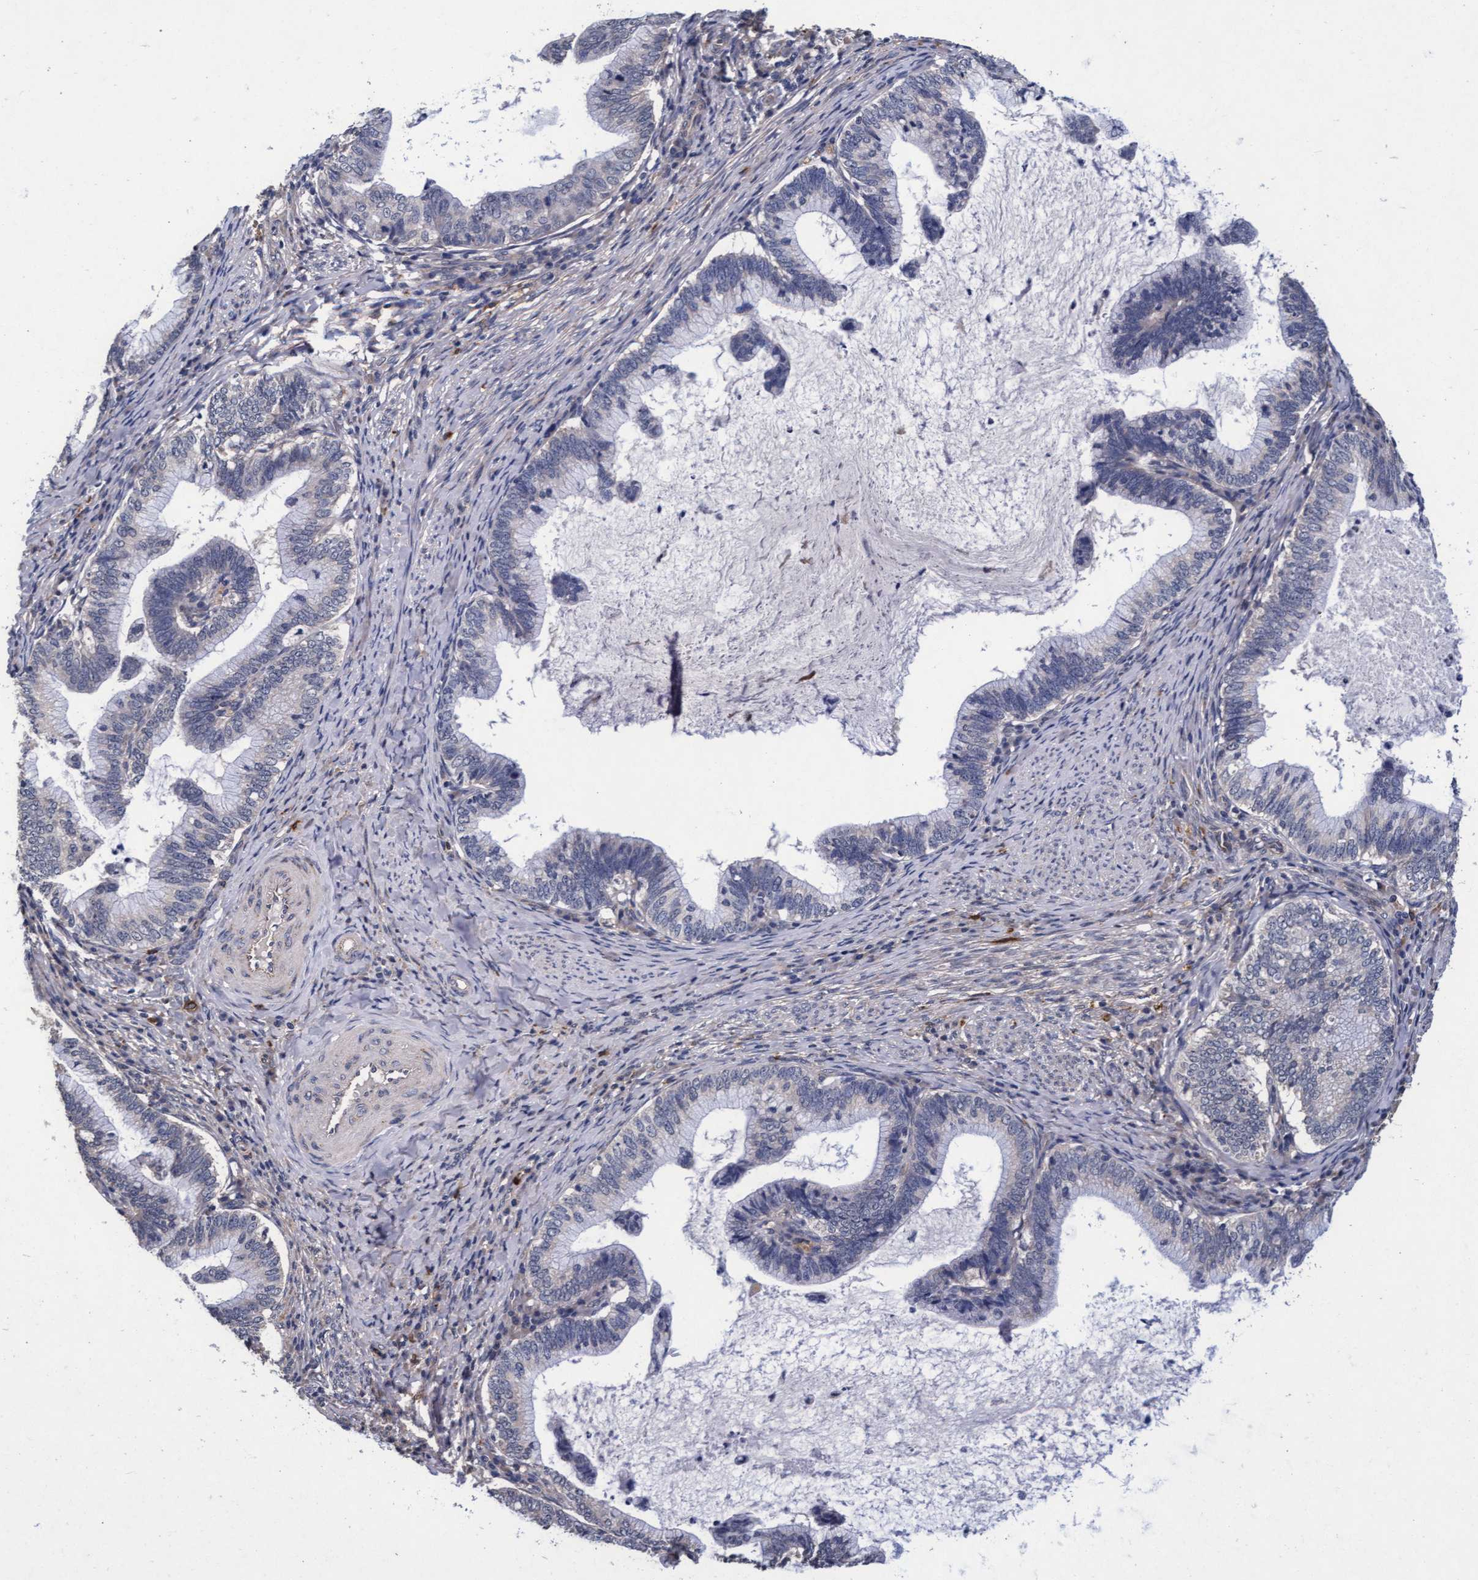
{"staining": {"intensity": "negative", "quantity": "none", "location": "none"}, "tissue": "cervical cancer", "cell_type": "Tumor cells", "image_type": "cancer", "snomed": [{"axis": "morphology", "description": "Adenocarcinoma, NOS"}, {"axis": "topography", "description": "Cervix"}], "caption": "Tumor cells show no significant protein staining in adenocarcinoma (cervical).", "gene": "CPQ", "patient": {"sex": "female", "age": 36}}